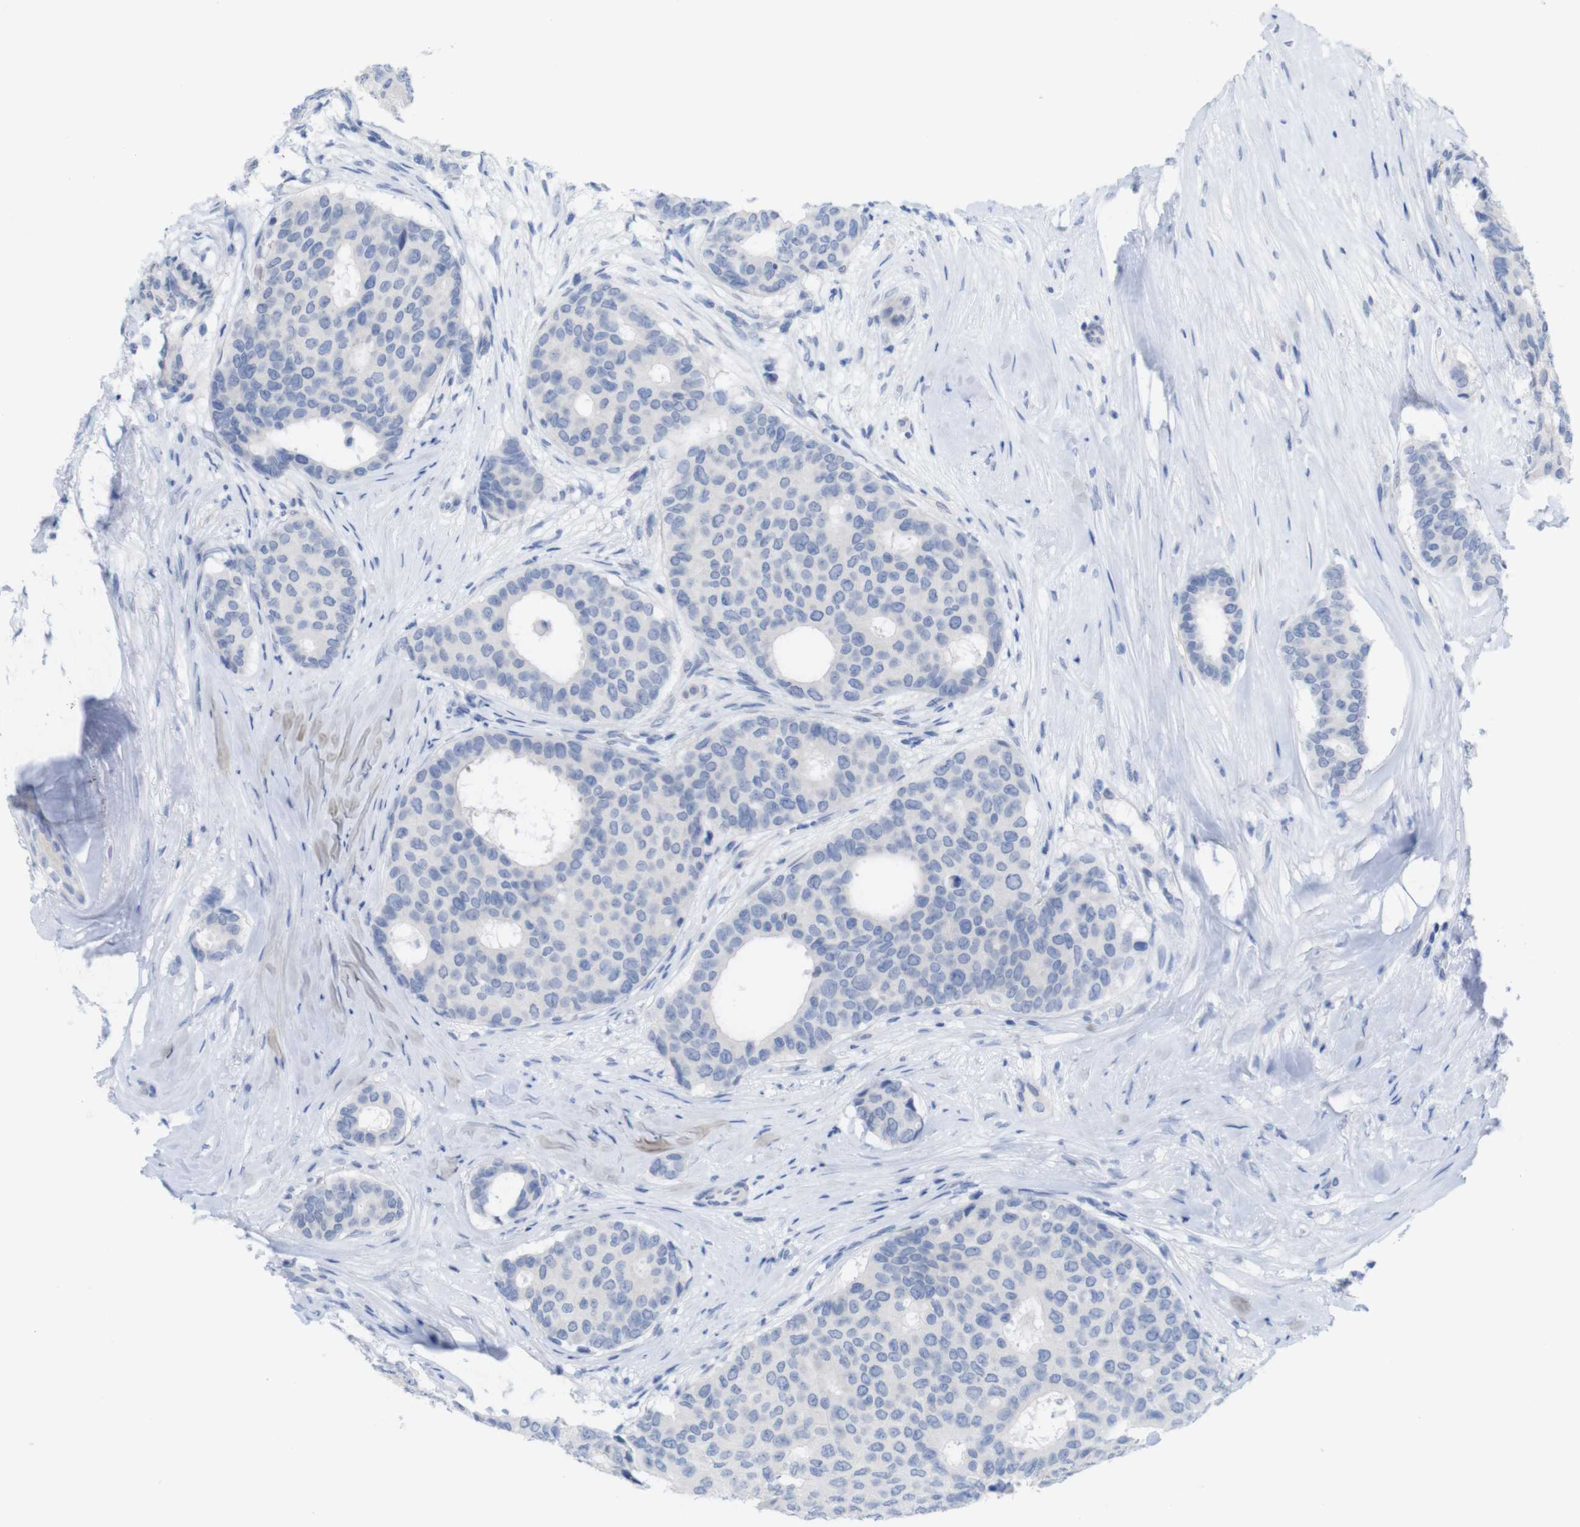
{"staining": {"intensity": "negative", "quantity": "none", "location": "none"}, "tissue": "breast cancer", "cell_type": "Tumor cells", "image_type": "cancer", "snomed": [{"axis": "morphology", "description": "Duct carcinoma"}, {"axis": "topography", "description": "Breast"}], "caption": "Tumor cells show no significant protein staining in intraductal carcinoma (breast).", "gene": "PNMA1", "patient": {"sex": "female", "age": 75}}